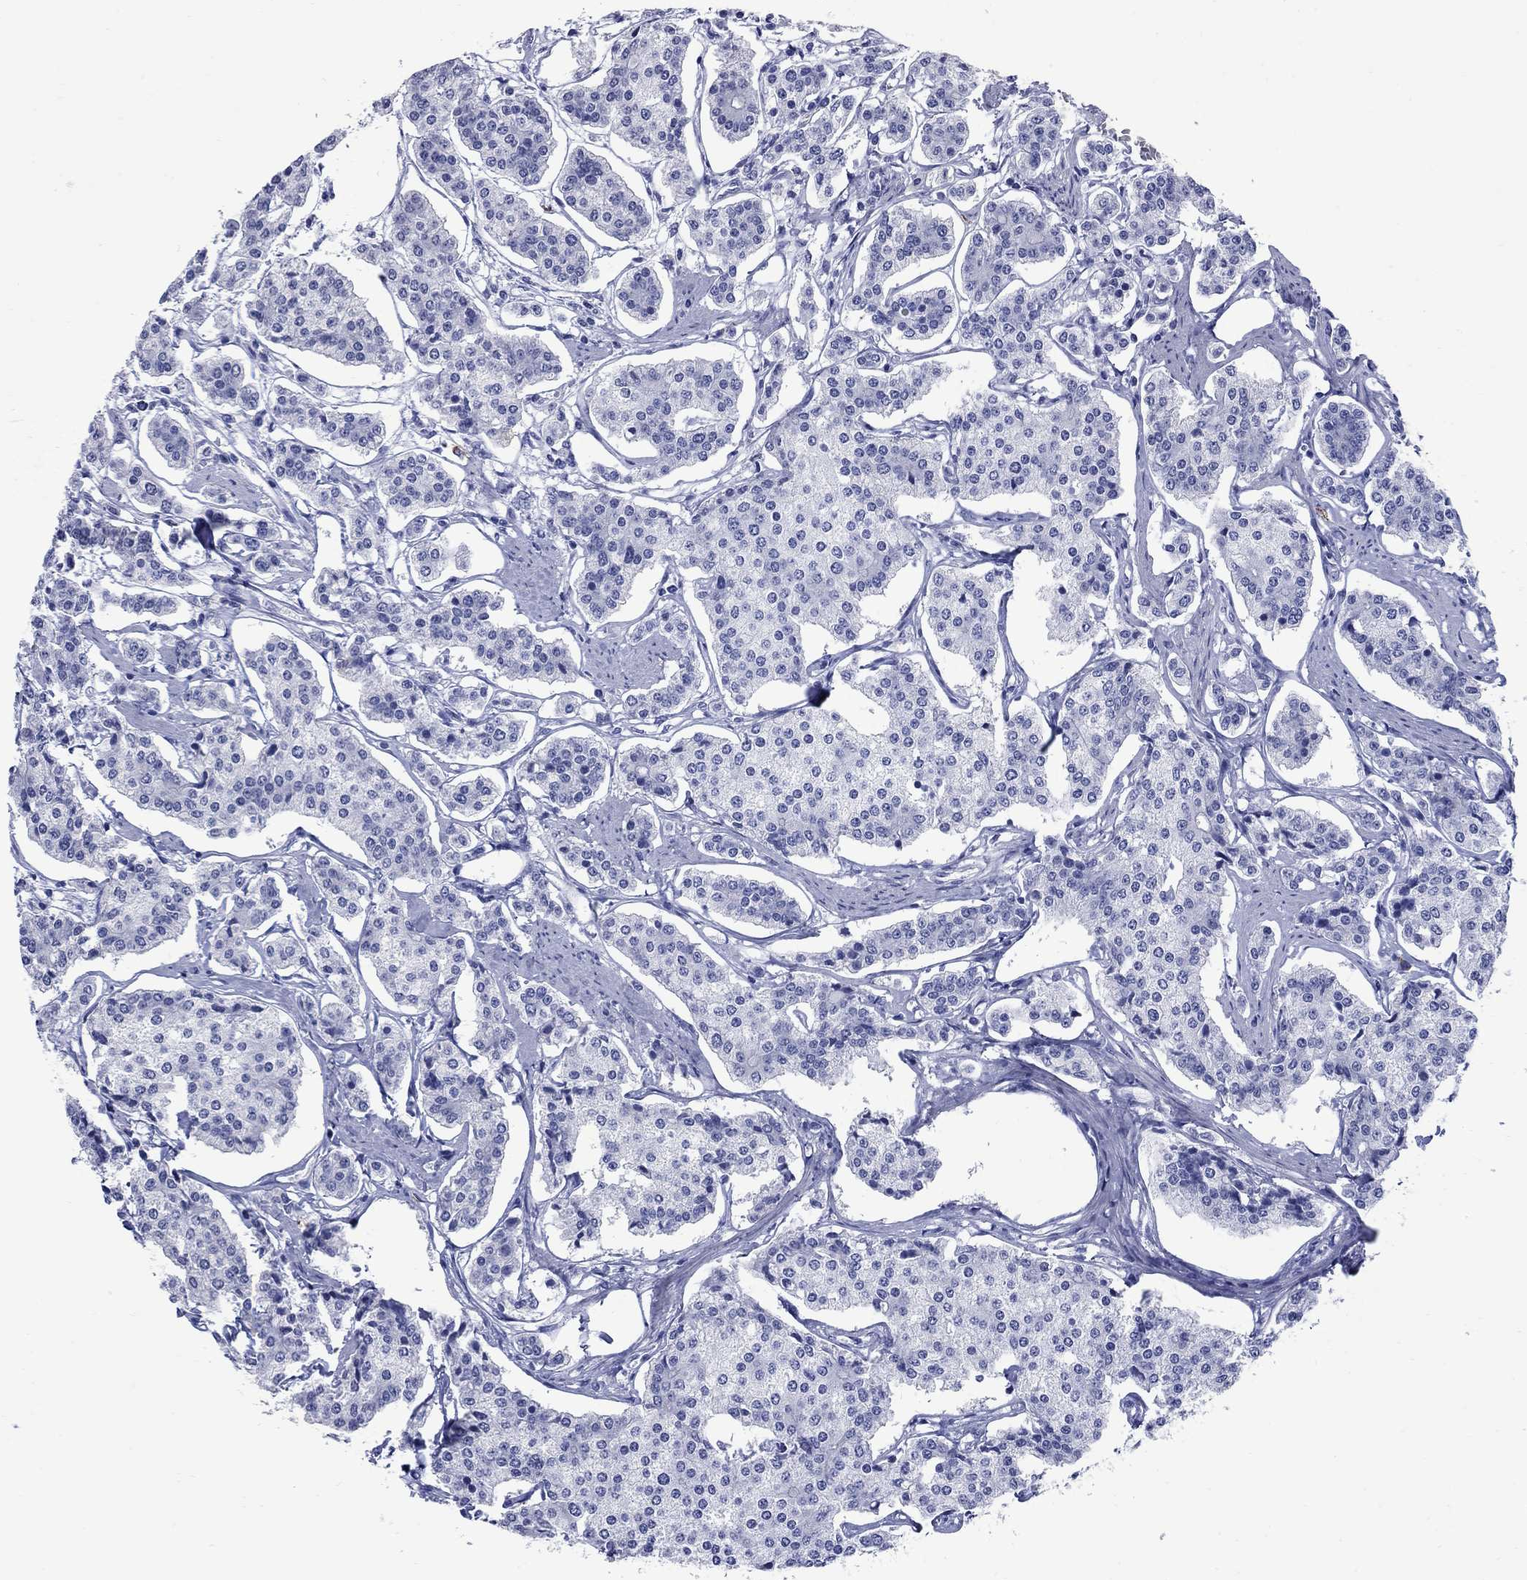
{"staining": {"intensity": "negative", "quantity": "none", "location": "none"}, "tissue": "carcinoid", "cell_type": "Tumor cells", "image_type": "cancer", "snomed": [{"axis": "morphology", "description": "Carcinoid, malignant, NOS"}, {"axis": "topography", "description": "Small intestine"}], "caption": "There is no significant staining in tumor cells of malignant carcinoid. The staining was performed using DAB (3,3'-diaminobenzidine) to visualize the protein expression in brown, while the nuclei were stained in blue with hematoxylin (Magnification: 20x).", "gene": "TACC3", "patient": {"sex": "female", "age": 65}}